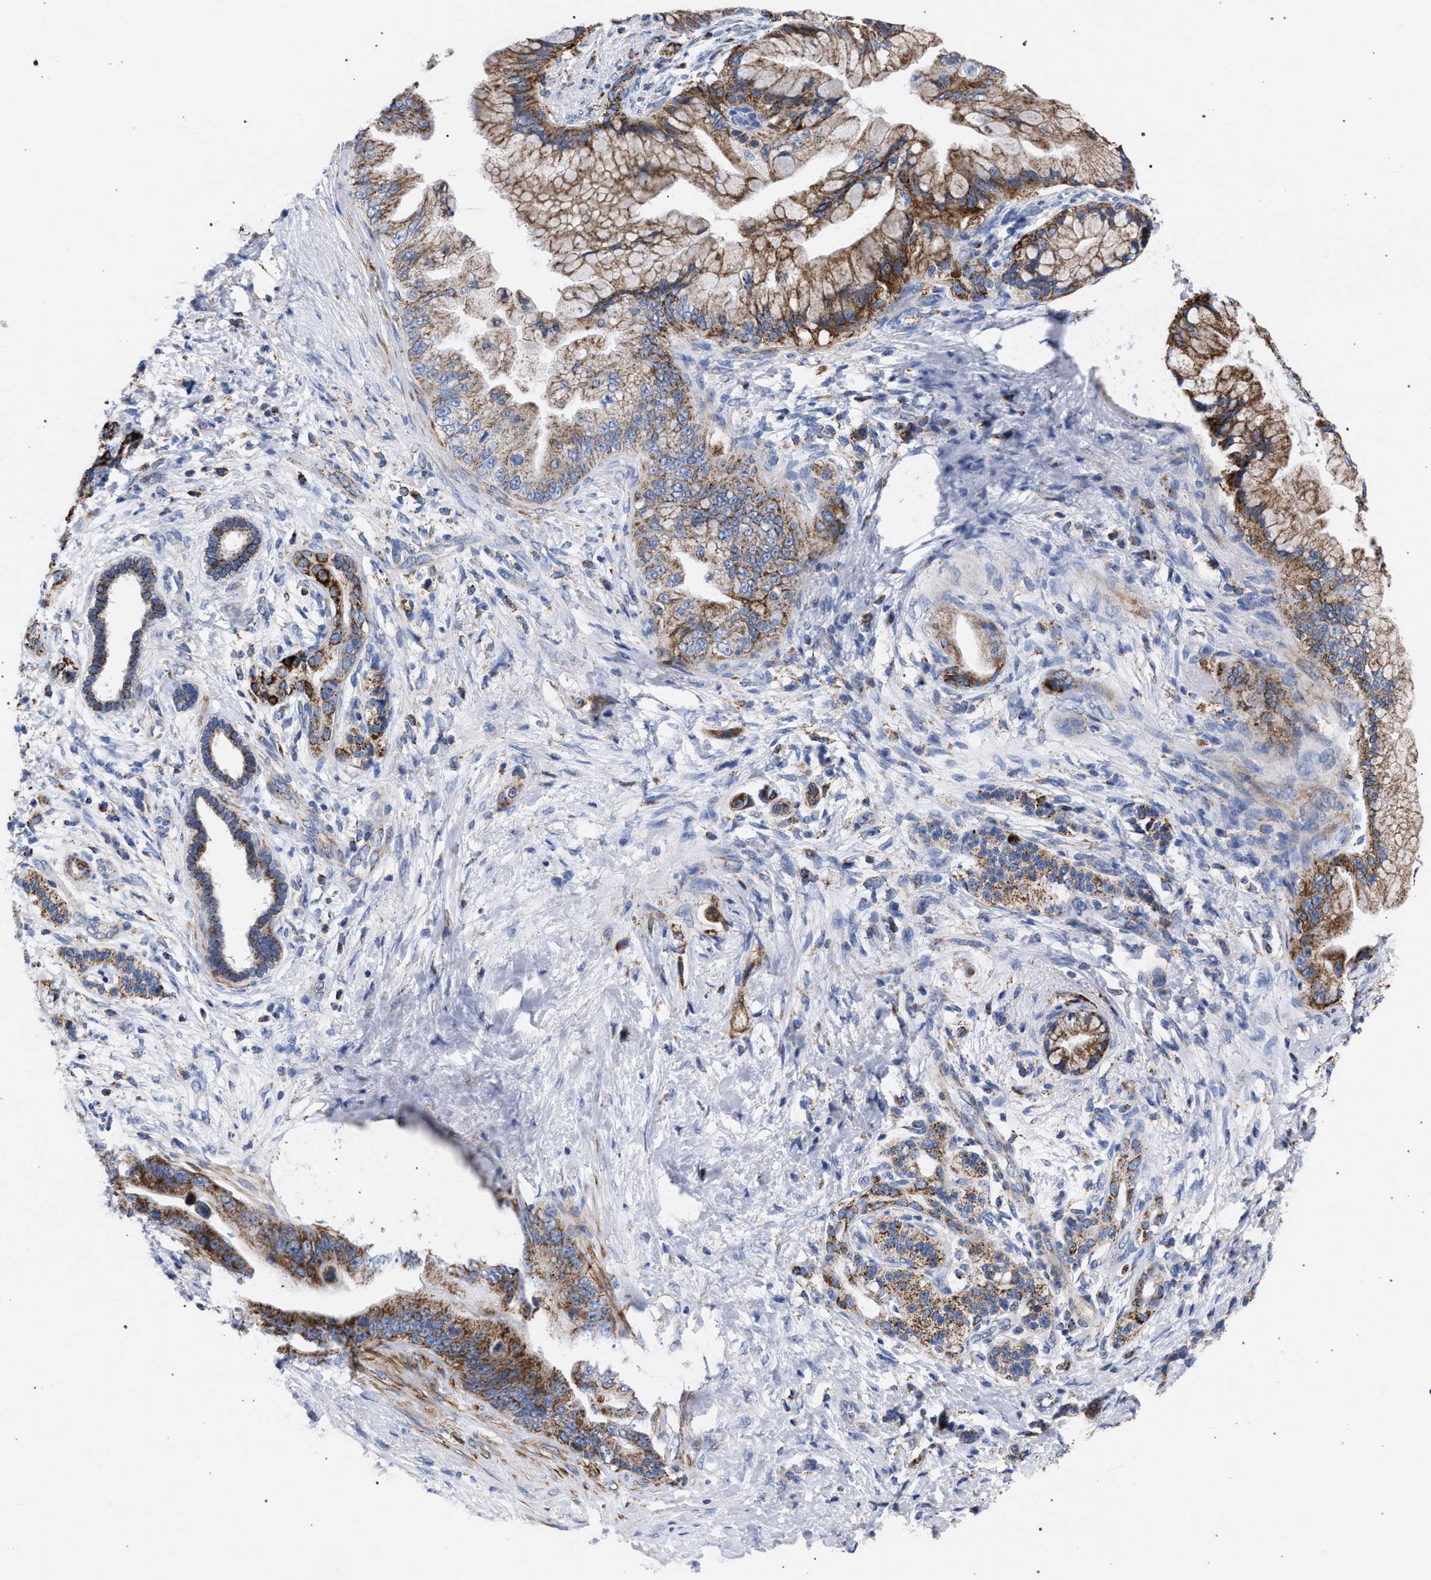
{"staining": {"intensity": "moderate", "quantity": ">75%", "location": "cytoplasmic/membranous"}, "tissue": "pancreatic cancer", "cell_type": "Tumor cells", "image_type": "cancer", "snomed": [{"axis": "morphology", "description": "Adenocarcinoma, NOS"}, {"axis": "topography", "description": "Pancreas"}], "caption": "Immunohistochemistry of pancreatic cancer (adenocarcinoma) displays medium levels of moderate cytoplasmic/membranous expression in about >75% of tumor cells.", "gene": "ACADS", "patient": {"sex": "male", "age": 59}}